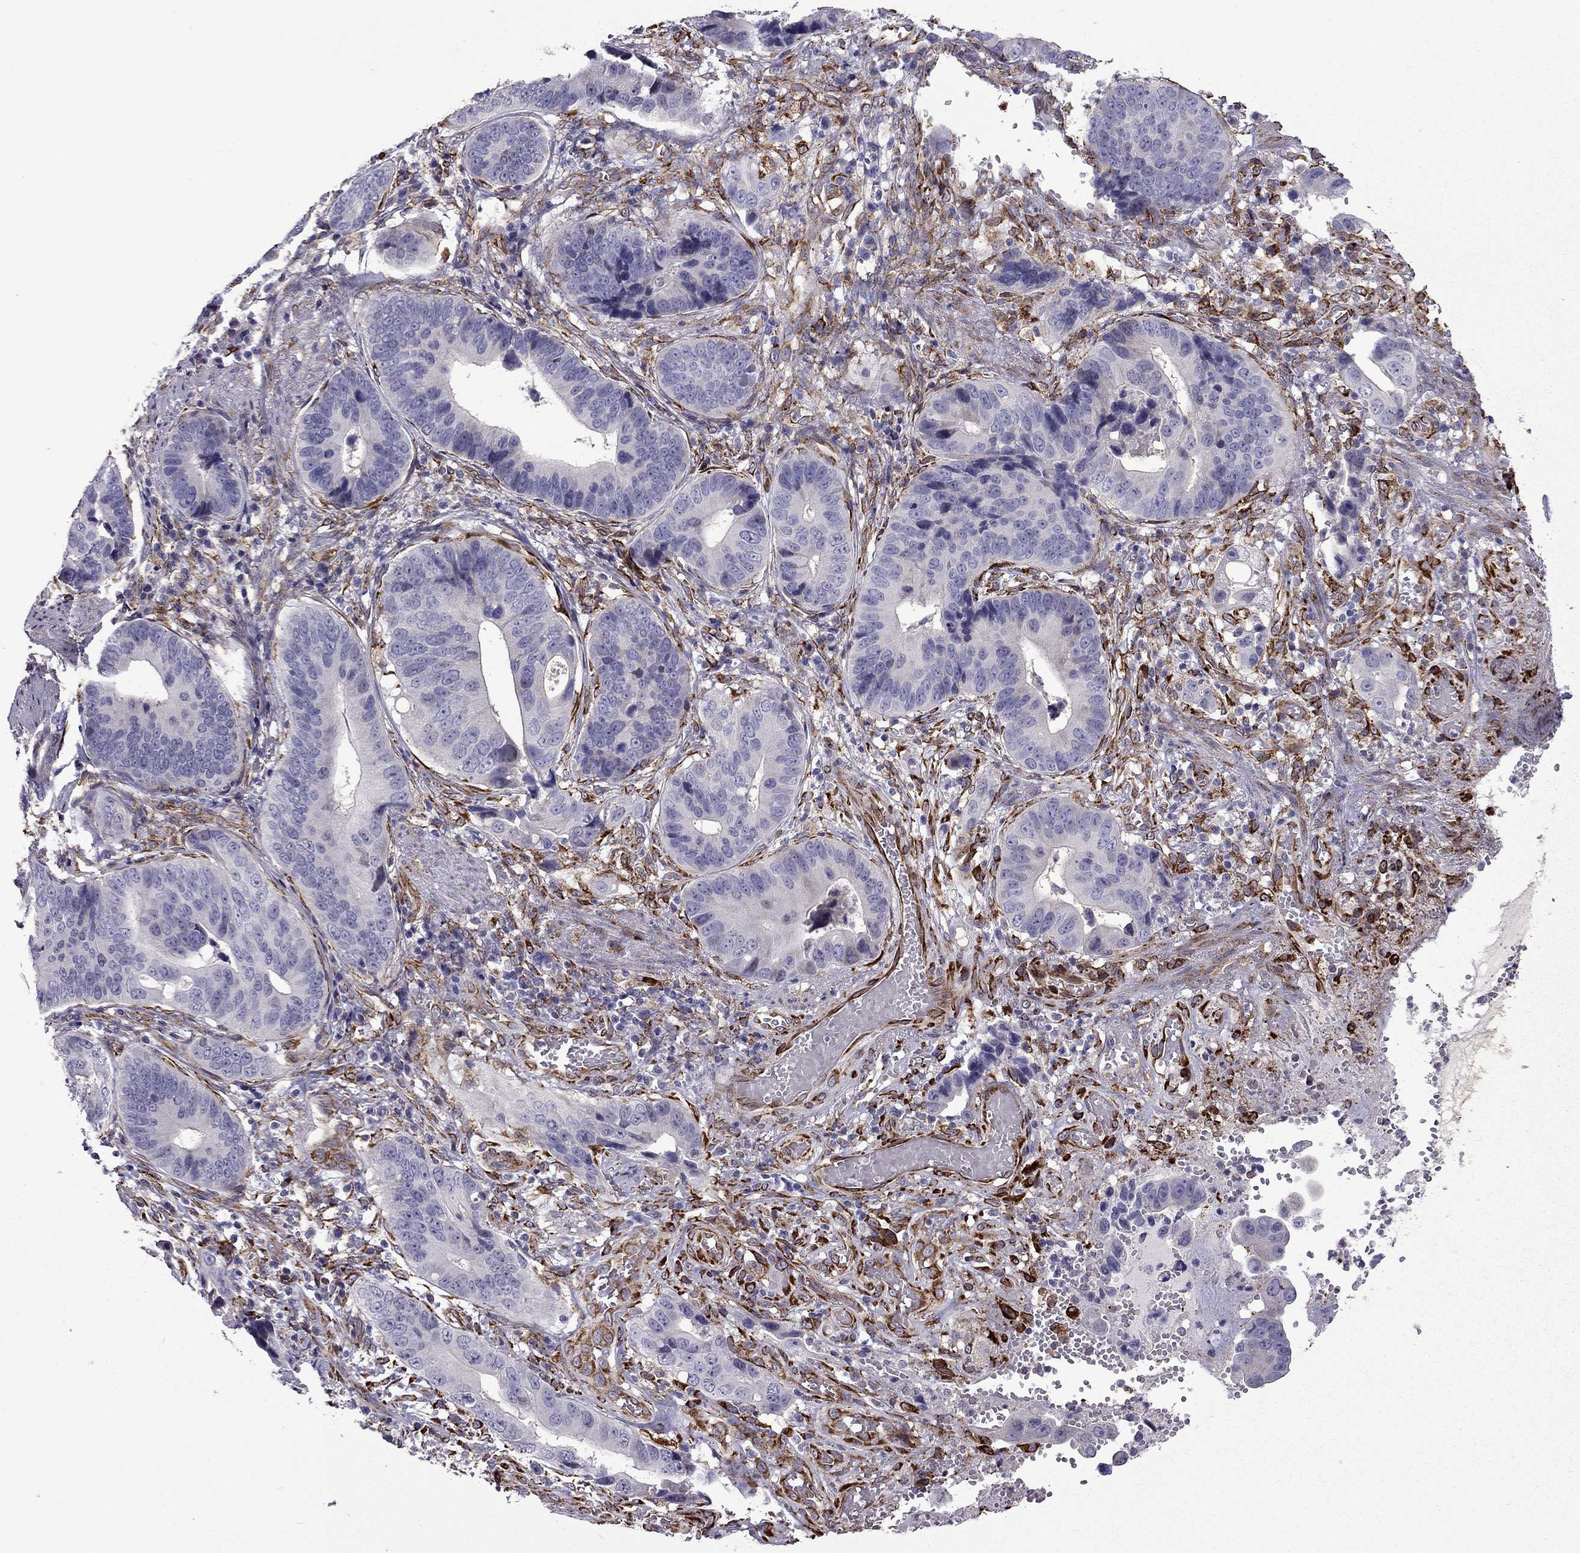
{"staining": {"intensity": "negative", "quantity": "none", "location": "none"}, "tissue": "stomach cancer", "cell_type": "Tumor cells", "image_type": "cancer", "snomed": [{"axis": "morphology", "description": "Adenocarcinoma, NOS"}, {"axis": "topography", "description": "Stomach"}], "caption": "Immunohistochemistry photomicrograph of adenocarcinoma (stomach) stained for a protein (brown), which displays no positivity in tumor cells.", "gene": "IKBIP", "patient": {"sex": "male", "age": 84}}